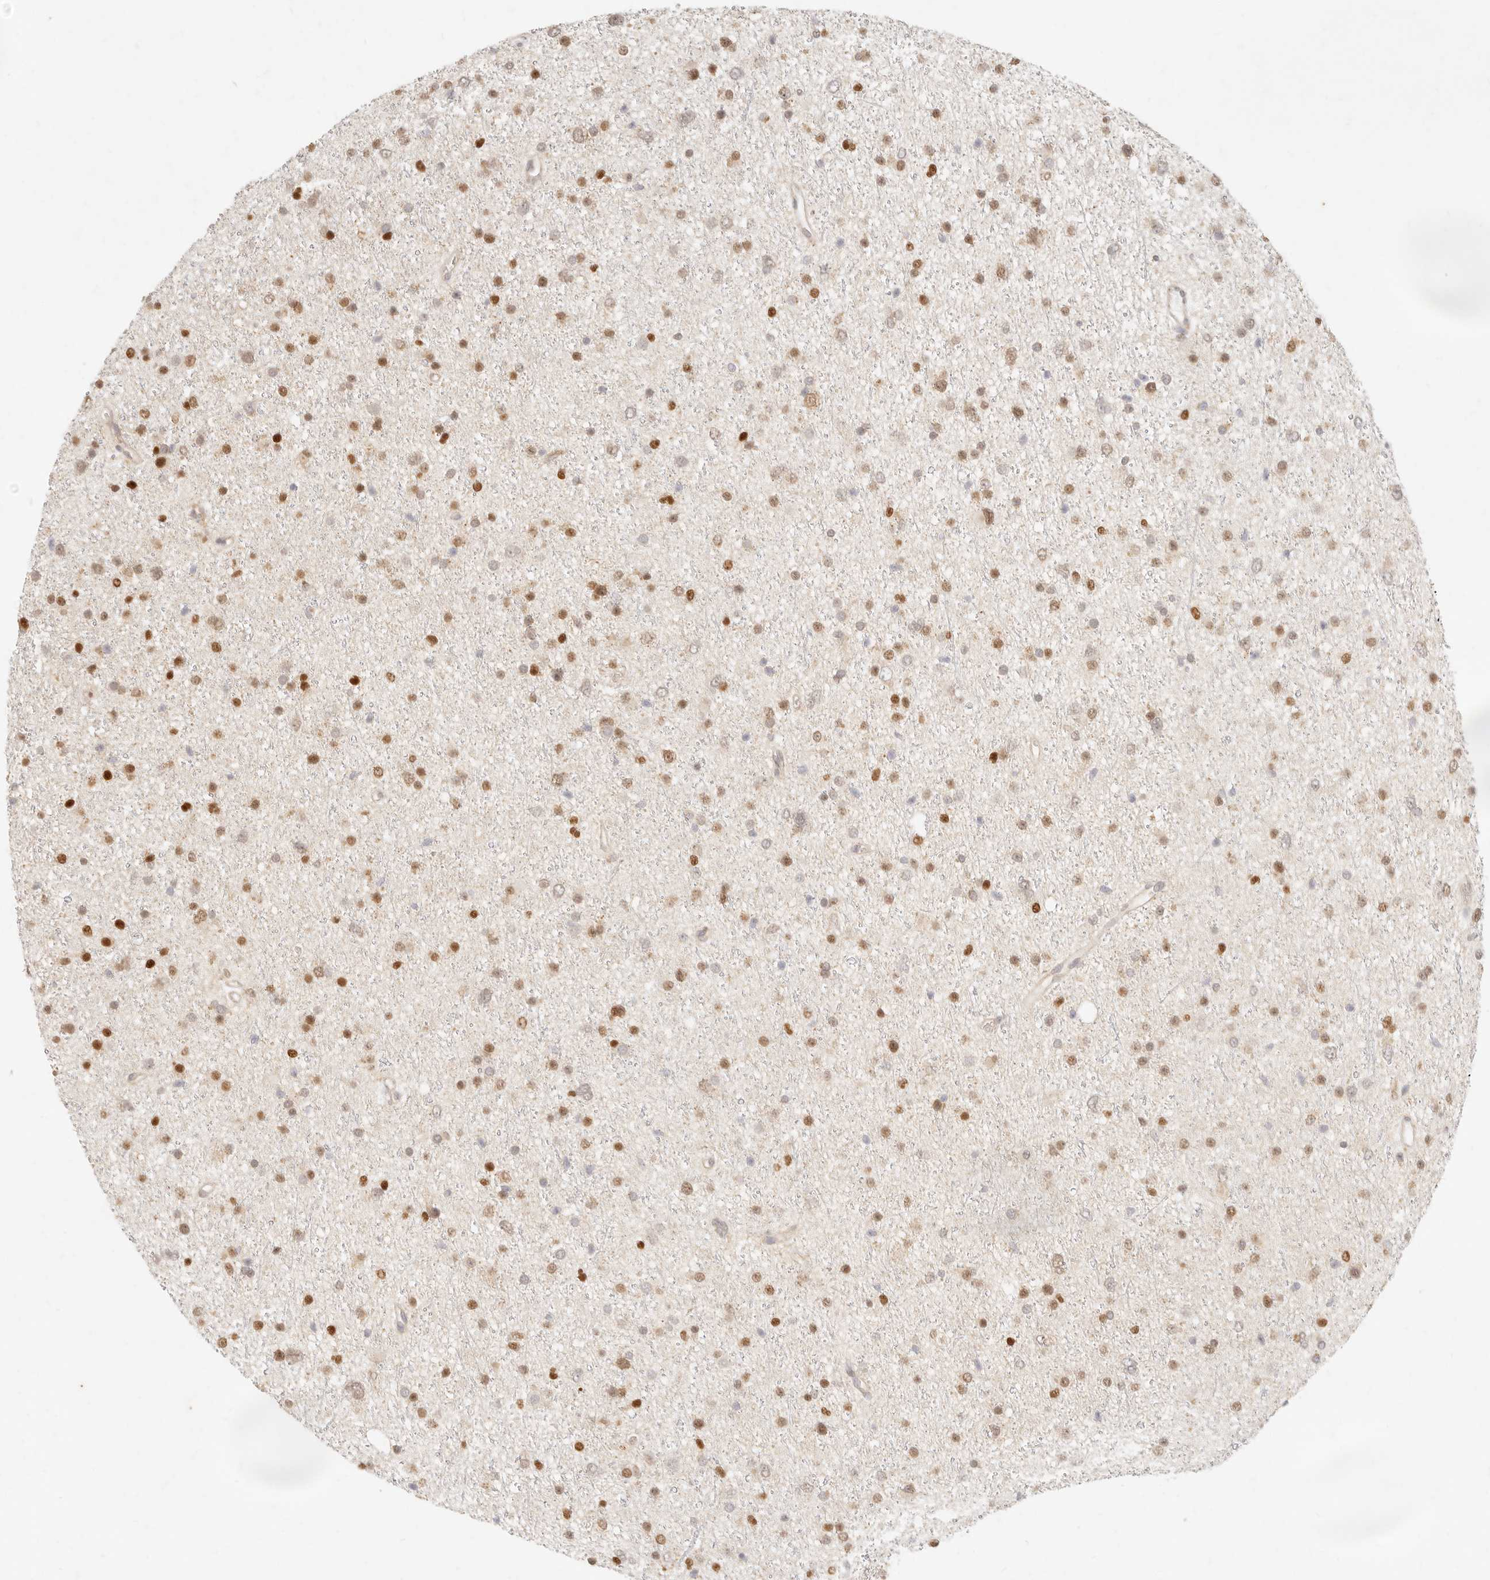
{"staining": {"intensity": "moderate", "quantity": "<25%", "location": "nuclear"}, "tissue": "glioma", "cell_type": "Tumor cells", "image_type": "cancer", "snomed": [{"axis": "morphology", "description": "Glioma, malignant, Low grade"}, {"axis": "topography", "description": "Cerebral cortex"}], "caption": "Glioma stained with immunohistochemistry (IHC) reveals moderate nuclear staining in about <25% of tumor cells. (Brightfield microscopy of DAB IHC at high magnification).", "gene": "ASCL3", "patient": {"sex": "female", "age": 39}}